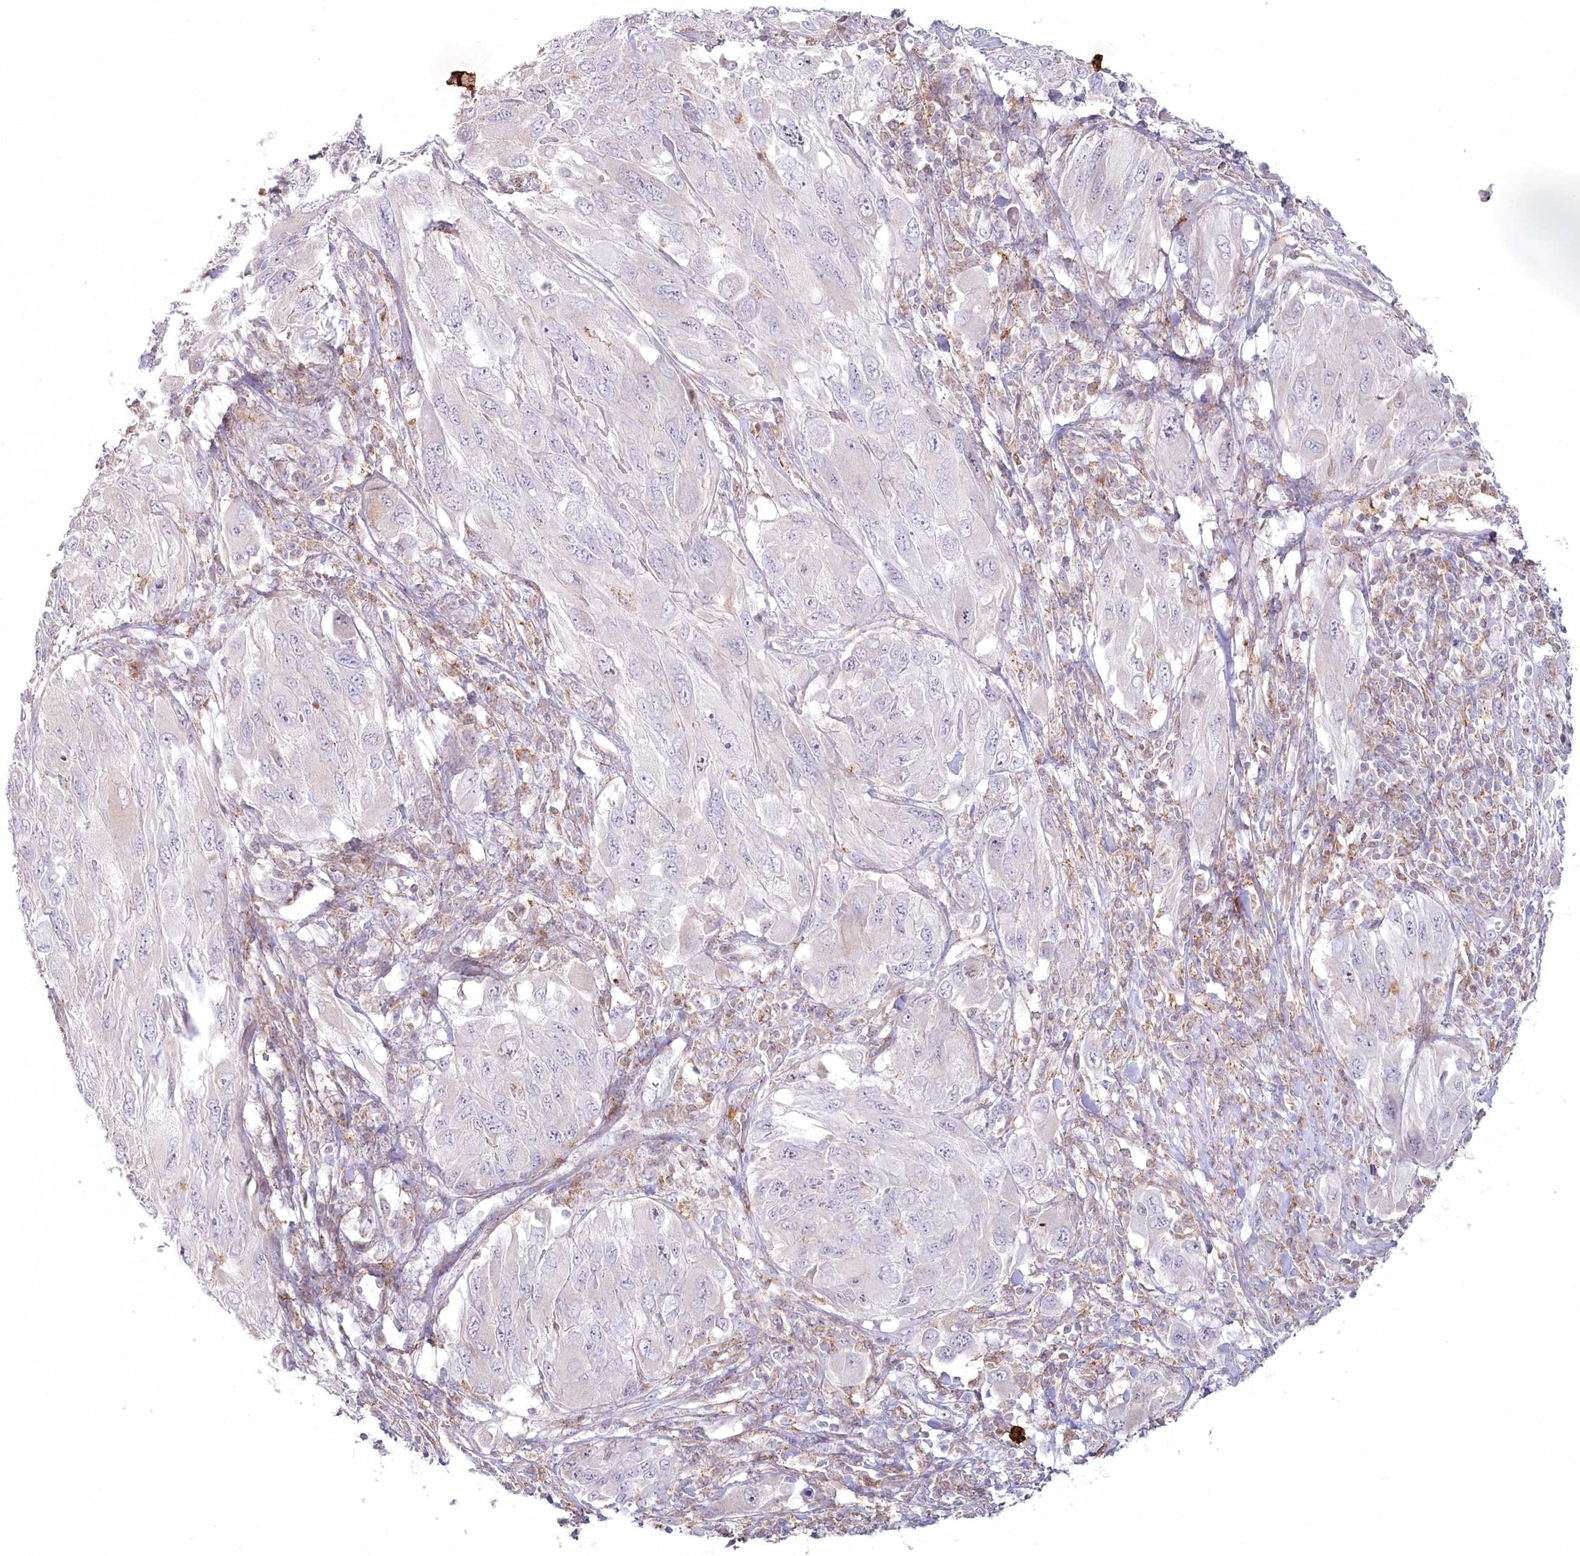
{"staining": {"intensity": "negative", "quantity": "none", "location": "none"}, "tissue": "melanoma", "cell_type": "Tumor cells", "image_type": "cancer", "snomed": [{"axis": "morphology", "description": "Malignant melanoma, NOS"}, {"axis": "topography", "description": "Skin"}], "caption": "The immunohistochemistry histopathology image has no significant staining in tumor cells of malignant melanoma tissue.", "gene": "MTG1", "patient": {"sex": "female", "age": 91}}